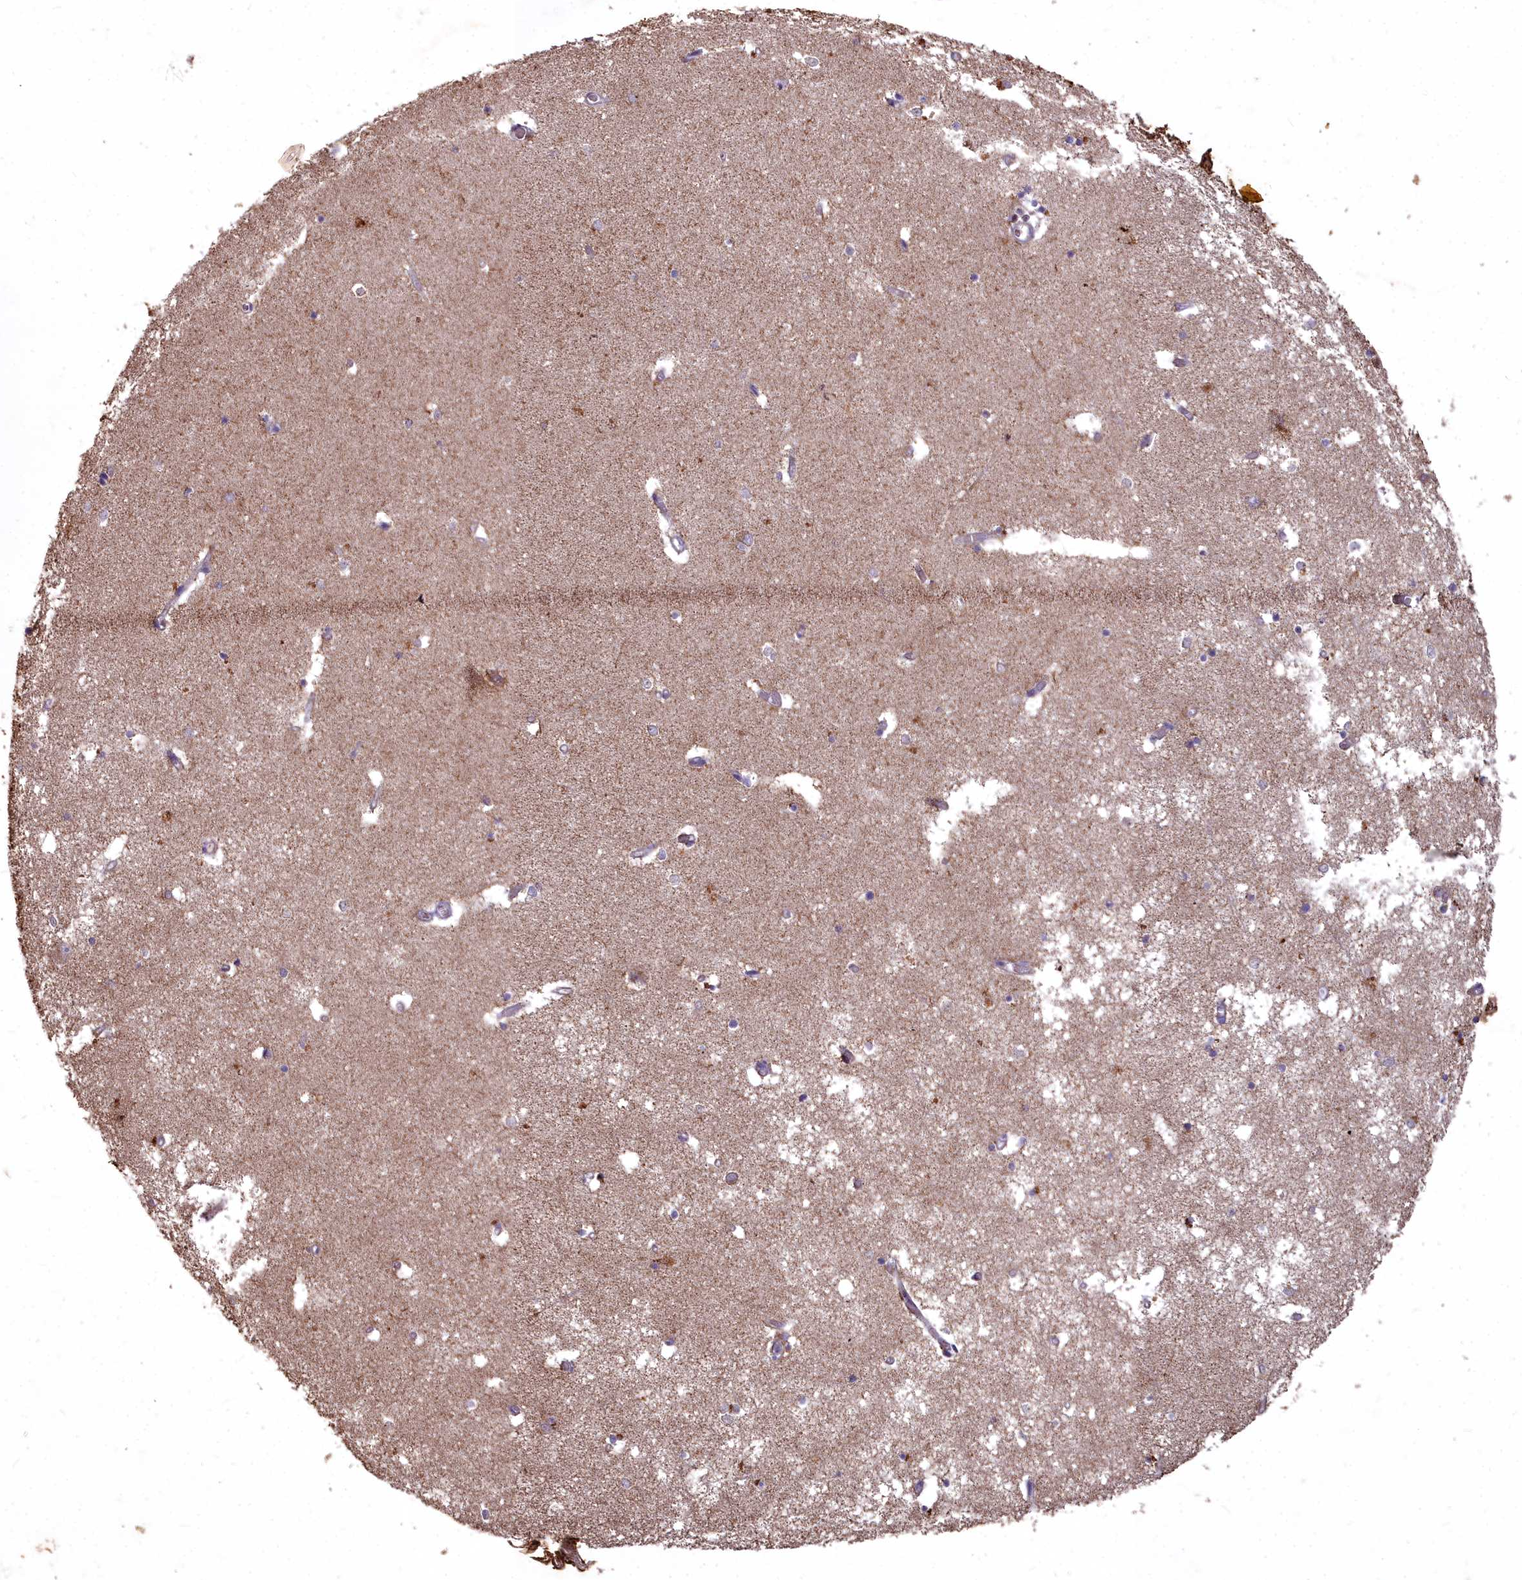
{"staining": {"intensity": "weak", "quantity": "<25%", "location": "cytoplasmic/membranous"}, "tissue": "hippocampus", "cell_type": "Glial cells", "image_type": "normal", "snomed": [{"axis": "morphology", "description": "Normal tissue, NOS"}, {"axis": "topography", "description": "Hippocampus"}], "caption": "Immunohistochemical staining of unremarkable hippocampus exhibits no significant expression in glial cells. Brightfield microscopy of immunohistochemistry stained with DAB (brown) and hematoxylin (blue), captured at high magnification.", "gene": "COX11", "patient": {"sex": "male", "age": 70}}